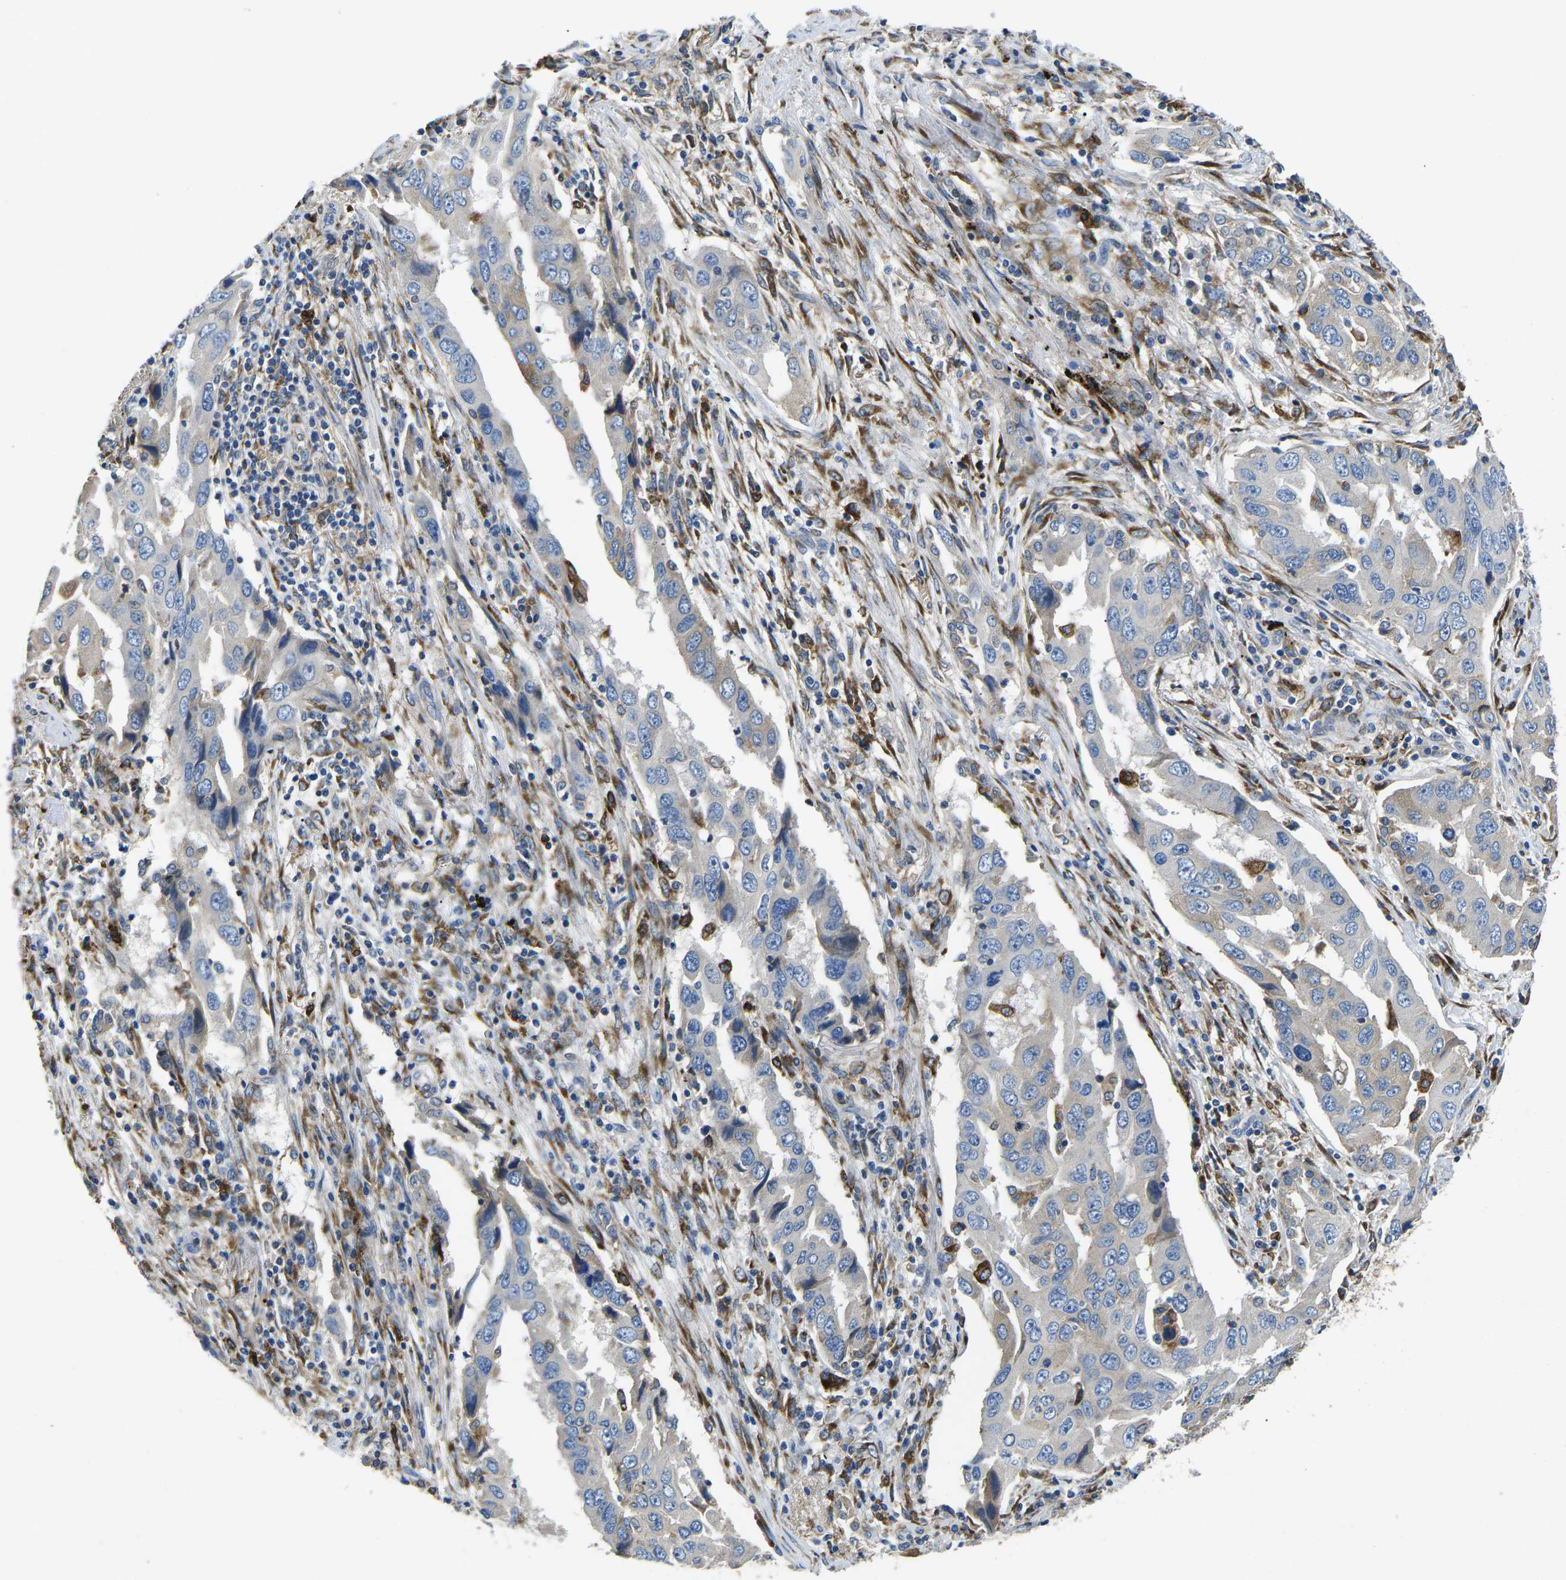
{"staining": {"intensity": "moderate", "quantity": "<25%", "location": "cytoplasmic/membranous"}, "tissue": "lung cancer", "cell_type": "Tumor cells", "image_type": "cancer", "snomed": [{"axis": "morphology", "description": "Adenocarcinoma, NOS"}, {"axis": "topography", "description": "Lung"}], "caption": "A high-resolution image shows IHC staining of lung adenocarcinoma, which exhibits moderate cytoplasmic/membranous staining in about <25% of tumor cells.", "gene": "PDZD8", "patient": {"sex": "female", "age": 65}}